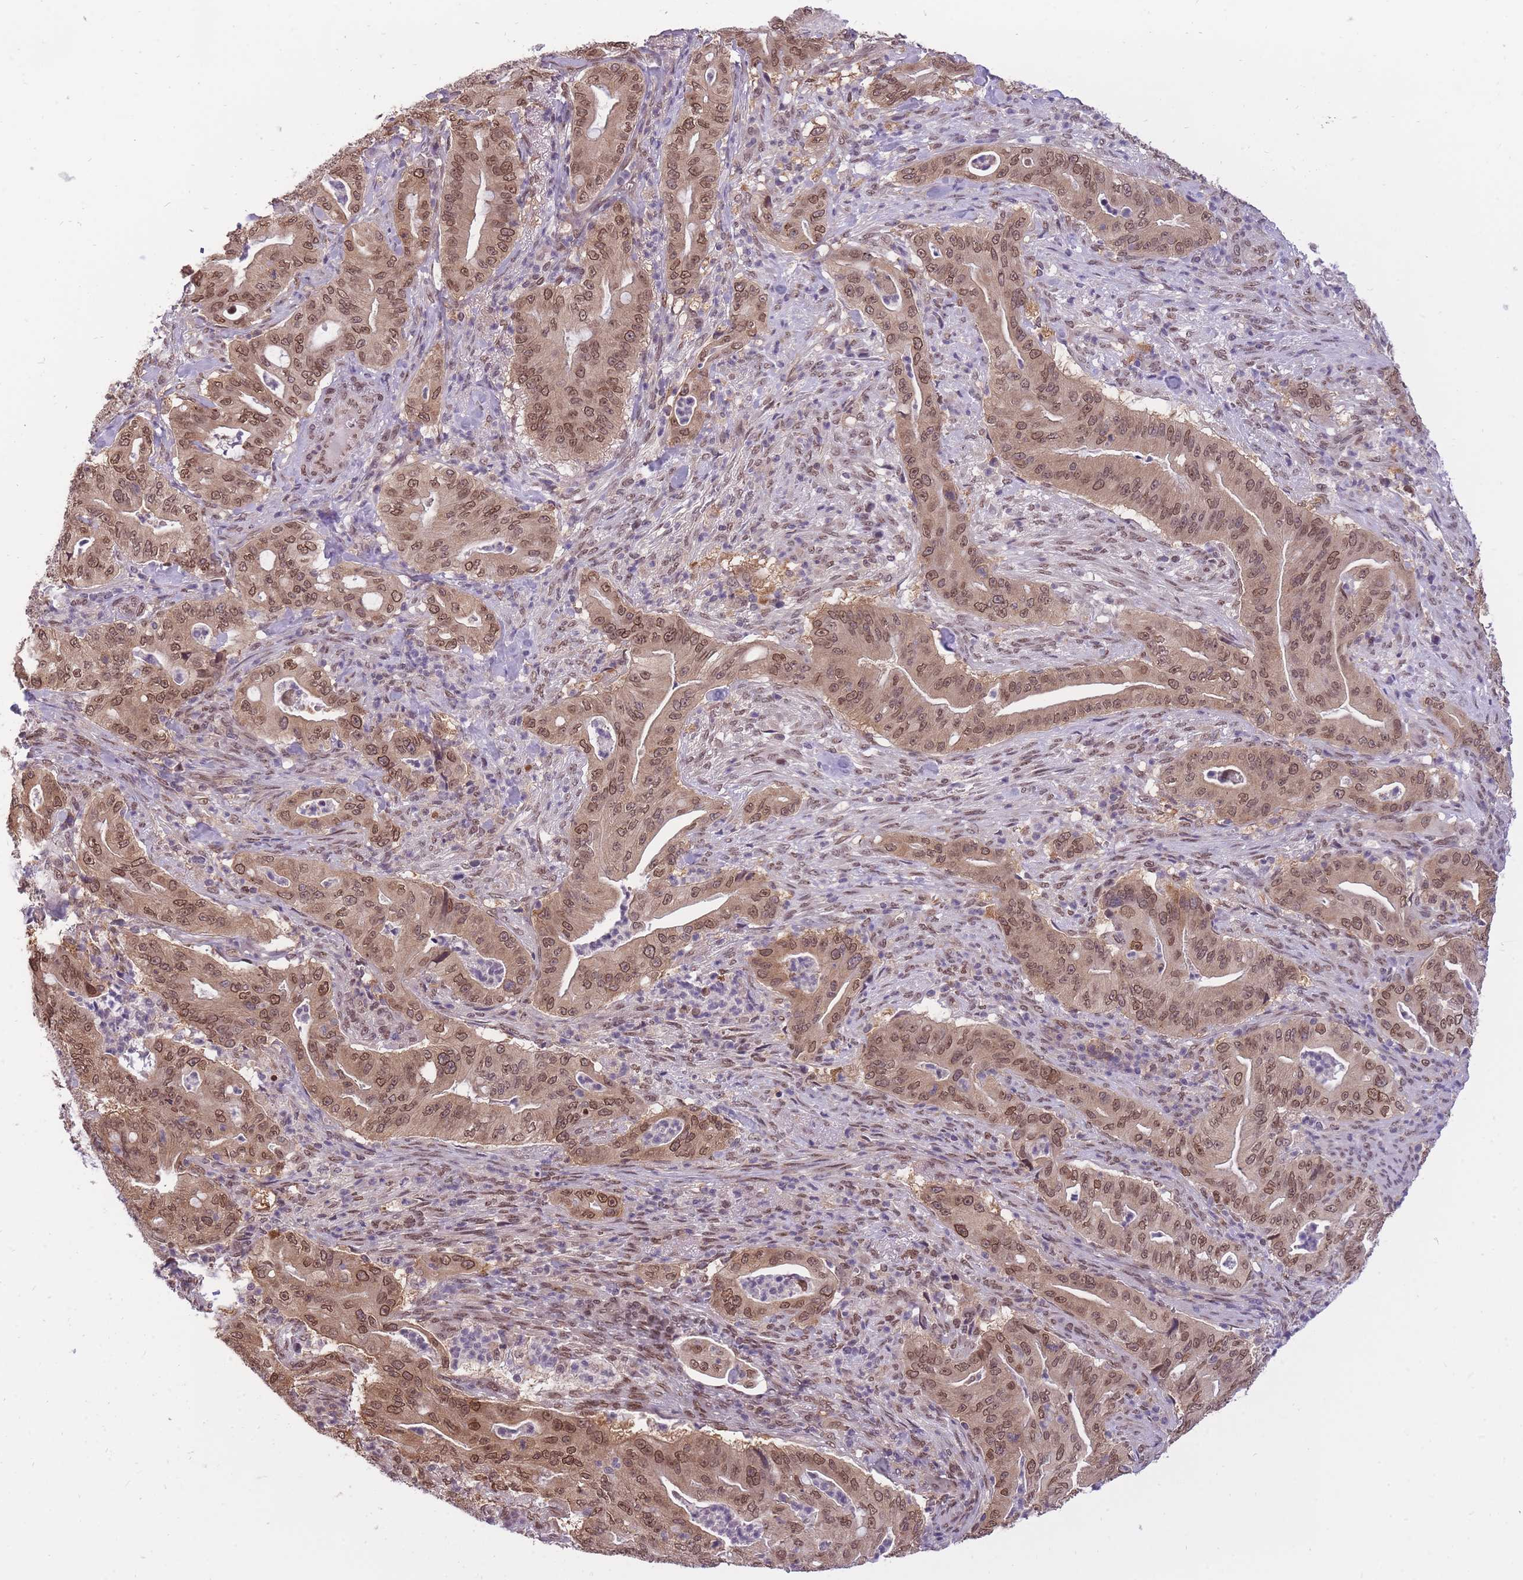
{"staining": {"intensity": "moderate", "quantity": ">75%", "location": "nuclear"}, "tissue": "pancreatic cancer", "cell_type": "Tumor cells", "image_type": "cancer", "snomed": [{"axis": "morphology", "description": "Adenocarcinoma, NOS"}, {"axis": "topography", "description": "Pancreas"}], "caption": "Immunohistochemical staining of pancreatic cancer reveals medium levels of moderate nuclear protein positivity in about >75% of tumor cells.", "gene": "CDIP1", "patient": {"sex": "male", "age": 71}}